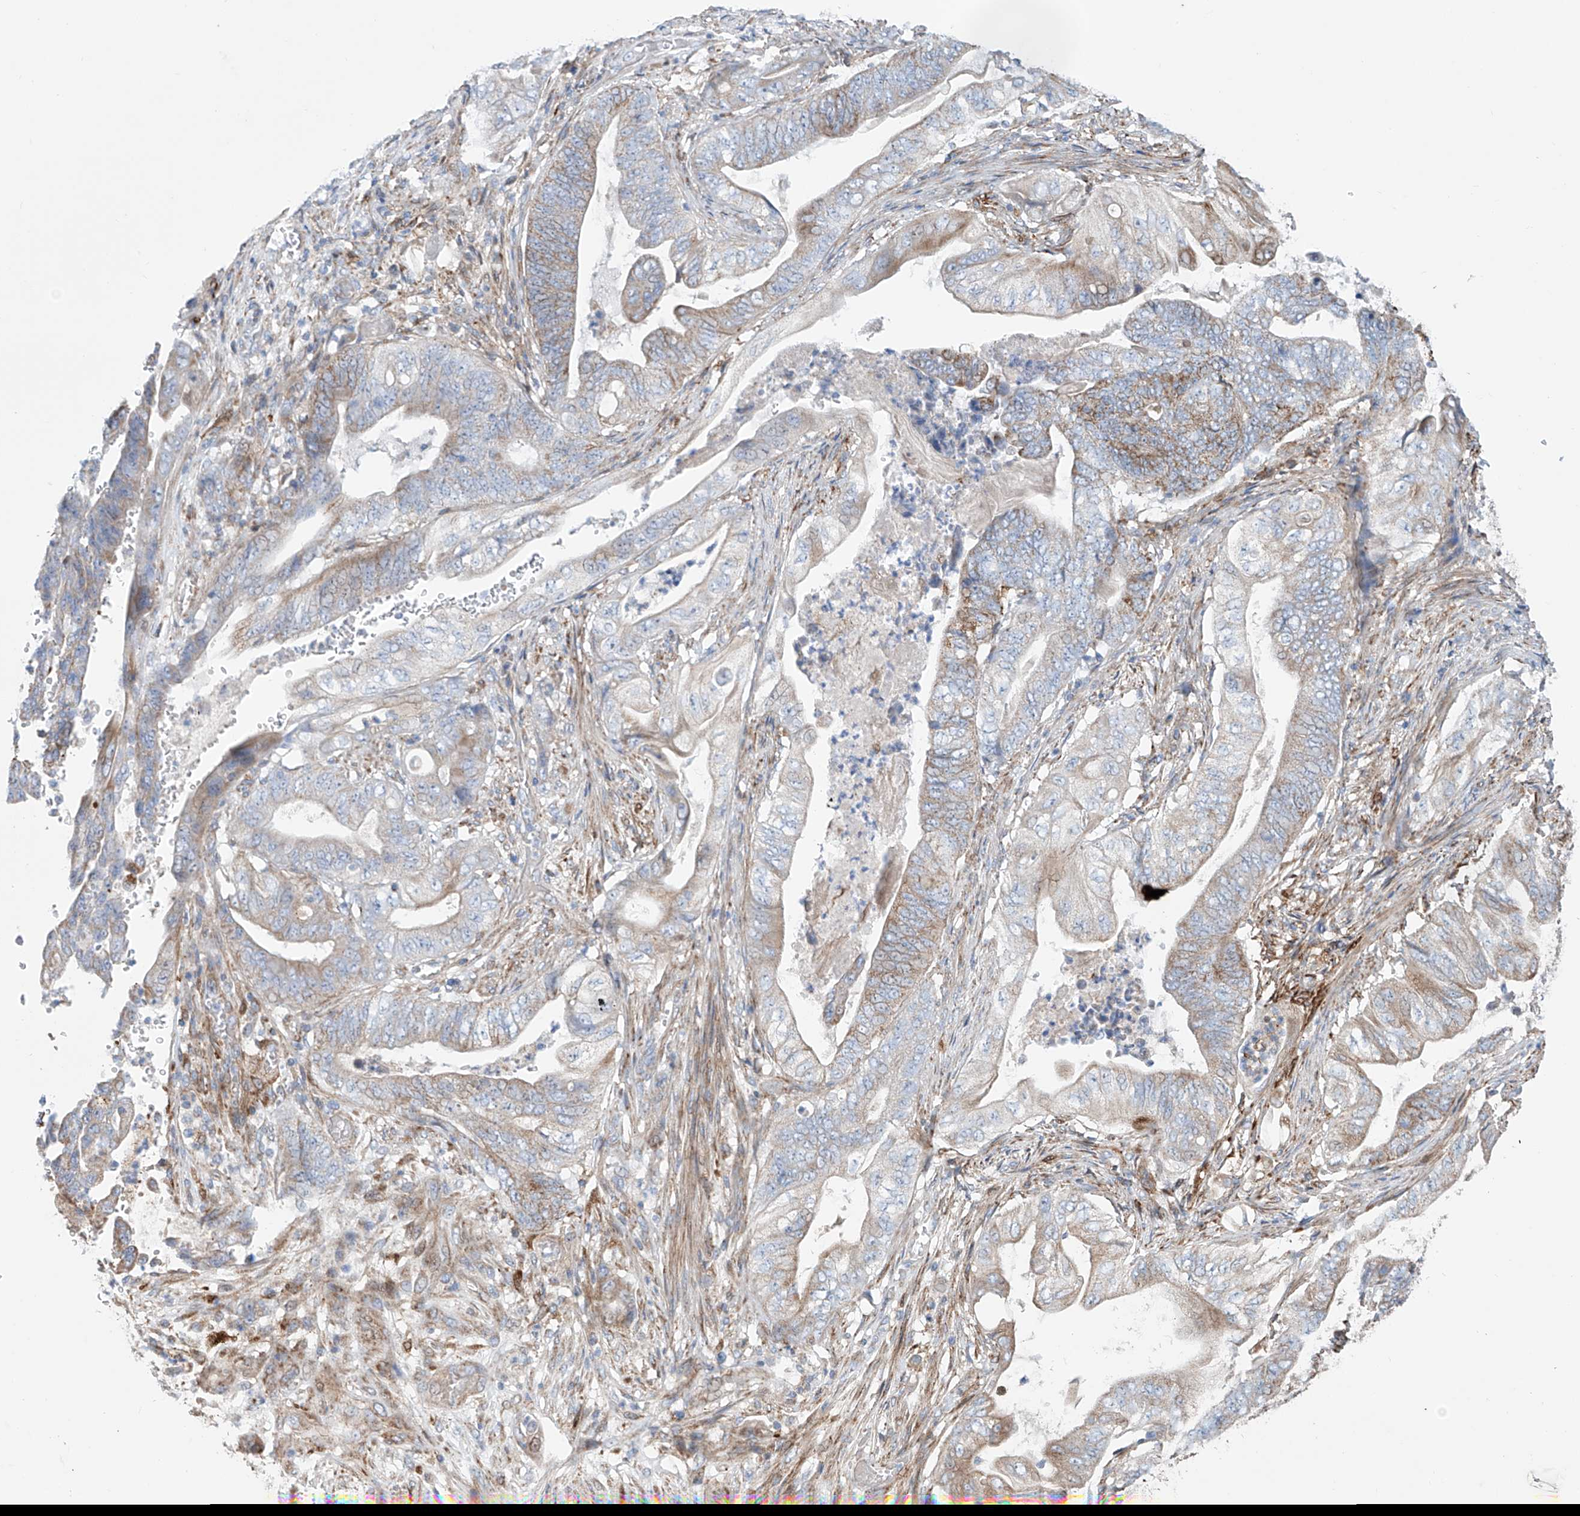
{"staining": {"intensity": "moderate", "quantity": "25%-75%", "location": "cytoplasmic/membranous"}, "tissue": "stomach cancer", "cell_type": "Tumor cells", "image_type": "cancer", "snomed": [{"axis": "morphology", "description": "Adenocarcinoma, NOS"}, {"axis": "topography", "description": "Stomach"}], "caption": "High-power microscopy captured an IHC image of stomach adenocarcinoma, revealing moderate cytoplasmic/membranous positivity in approximately 25%-75% of tumor cells.", "gene": "ALDH6A1", "patient": {"sex": "female", "age": 73}}